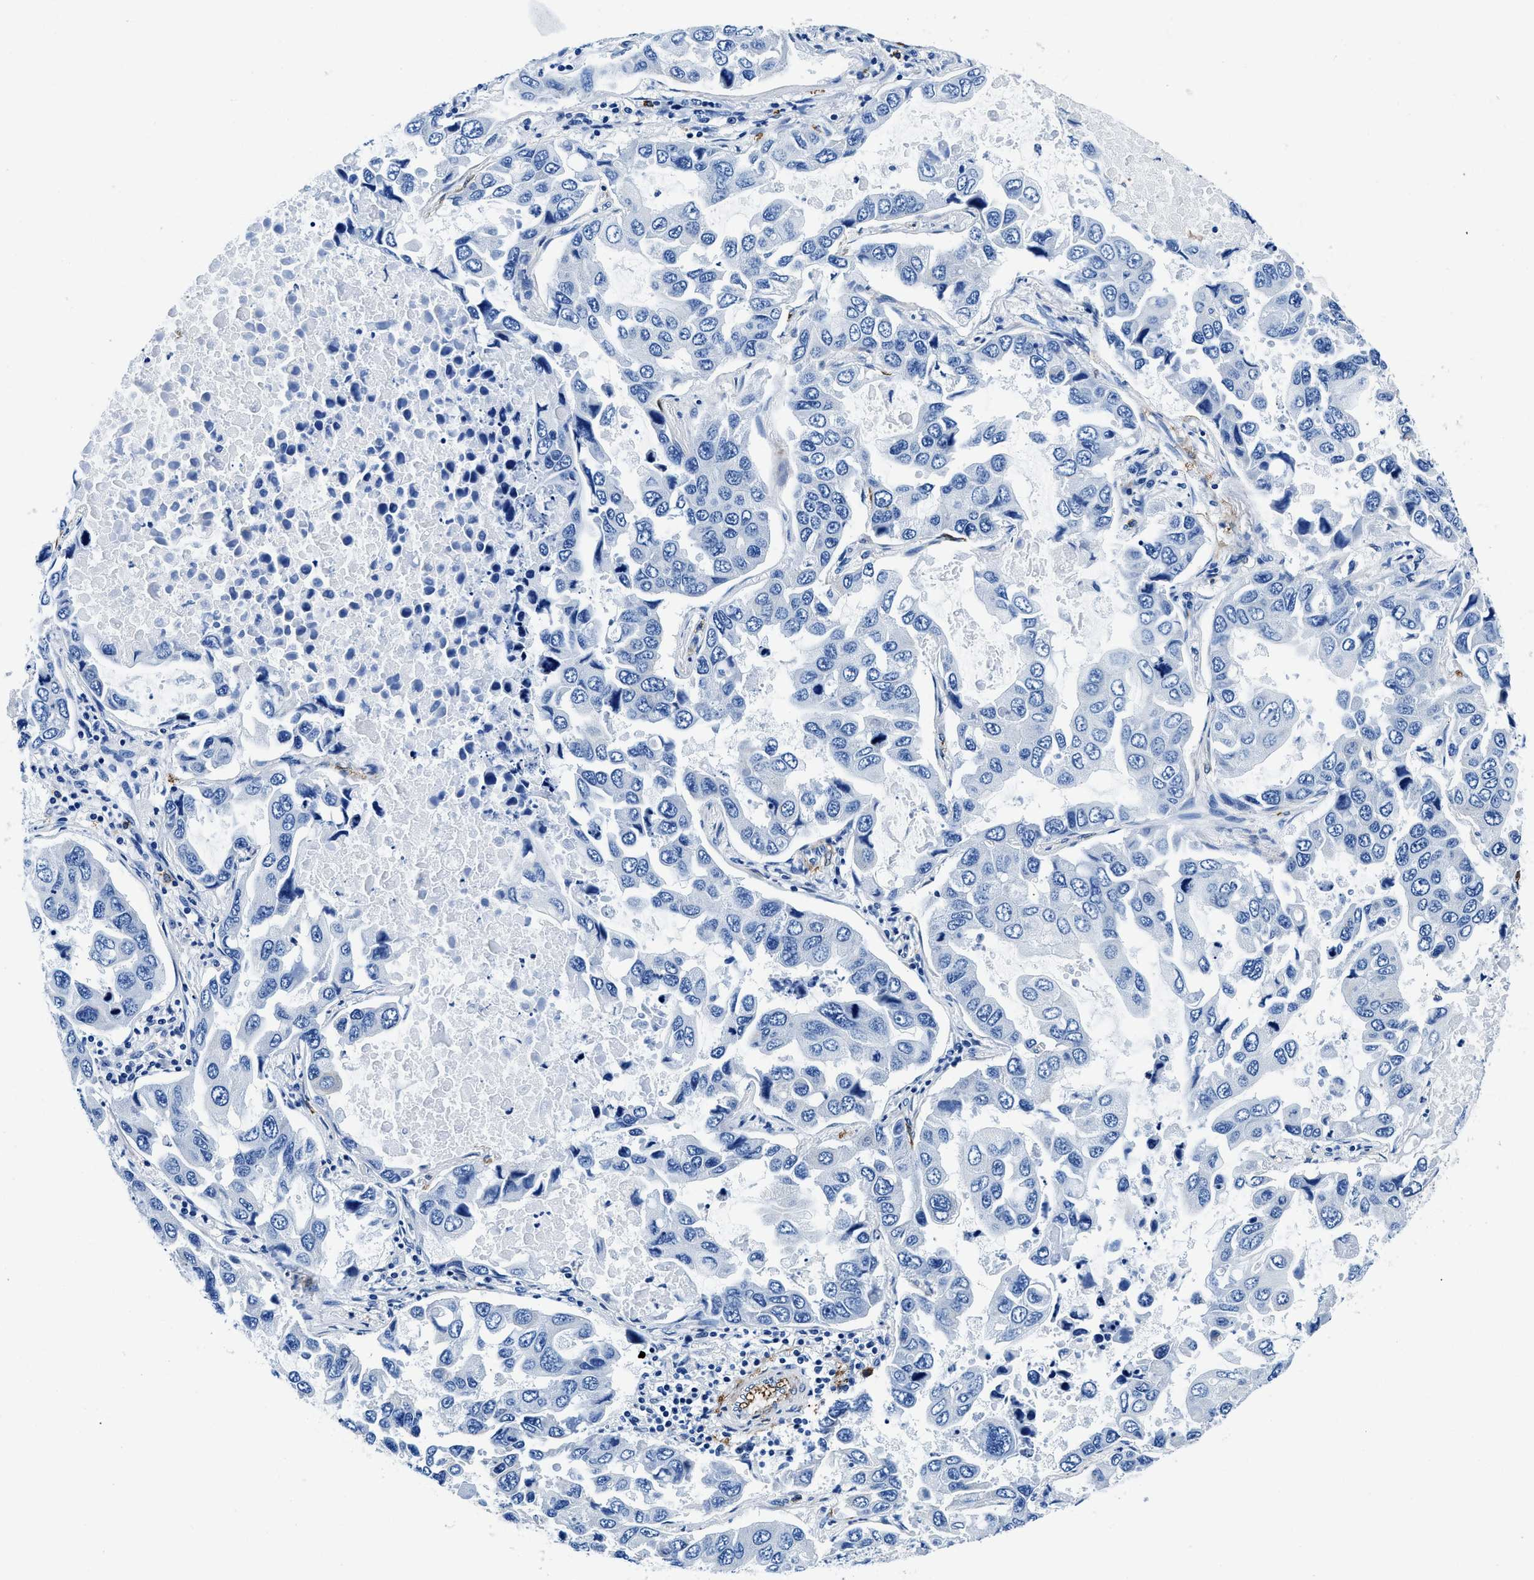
{"staining": {"intensity": "negative", "quantity": "none", "location": "none"}, "tissue": "lung cancer", "cell_type": "Tumor cells", "image_type": "cancer", "snomed": [{"axis": "morphology", "description": "Adenocarcinoma, NOS"}, {"axis": "topography", "description": "Lung"}], "caption": "An immunohistochemistry histopathology image of adenocarcinoma (lung) is shown. There is no staining in tumor cells of adenocarcinoma (lung).", "gene": "TEX261", "patient": {"sex": "male", "age": 64}}